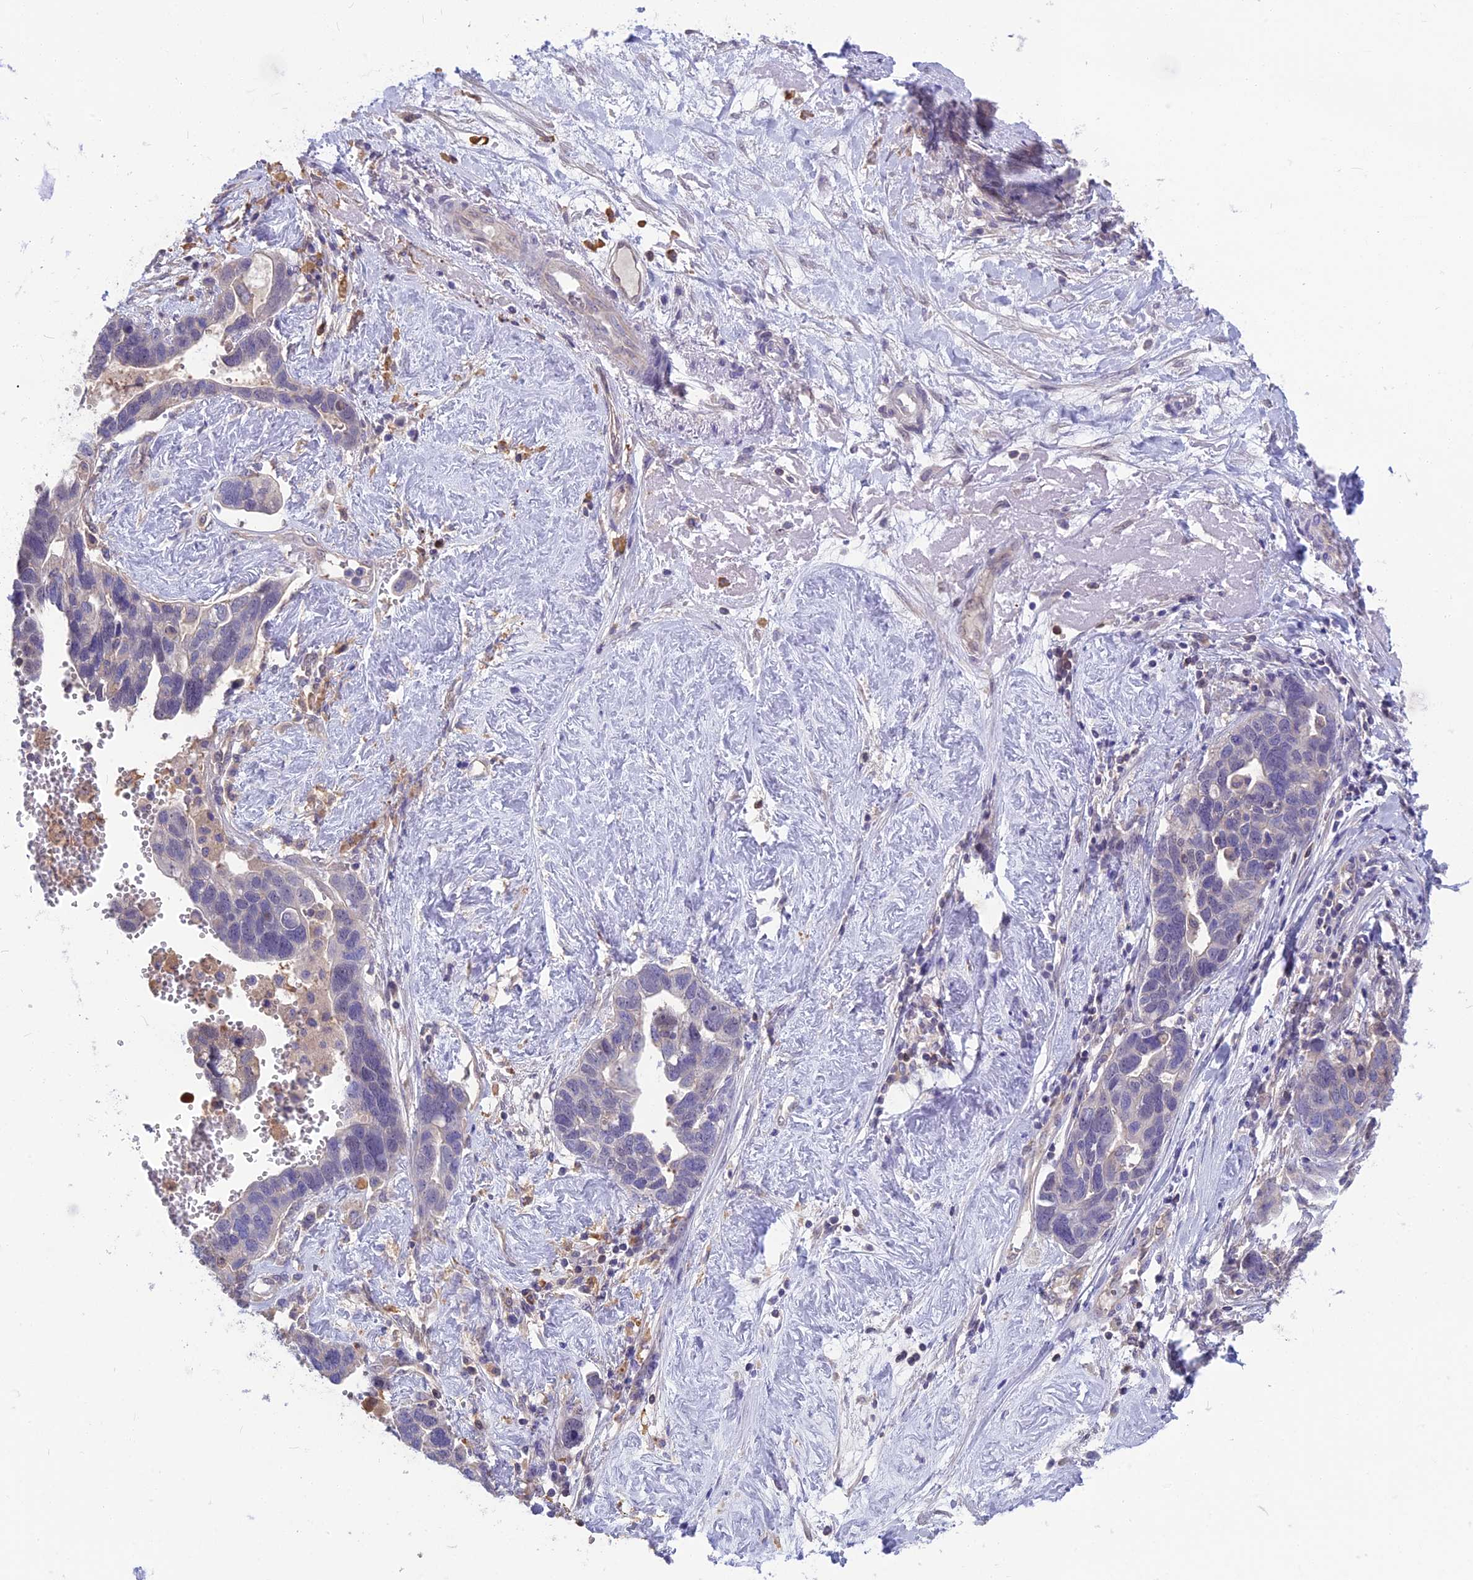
{"staining": {"intensity": "negative", "quantity": "none", "location": "none"}, "tissue": "ovarian cancer", "cell_type": "Tumor cells", "image_type": "cancer", "snomed": [{"axis": "morphology", "description": "Cystadenocarcinoma, serous, NOS"}, {"axis": "topography", "description": "Ovary"}], "caption": "There is no significant expression in tumor cells of ovarian cancer (serous cystadenocarcinoma).", "gene": "SNAP91", "patient": {"sex": "female", "age": 54}}